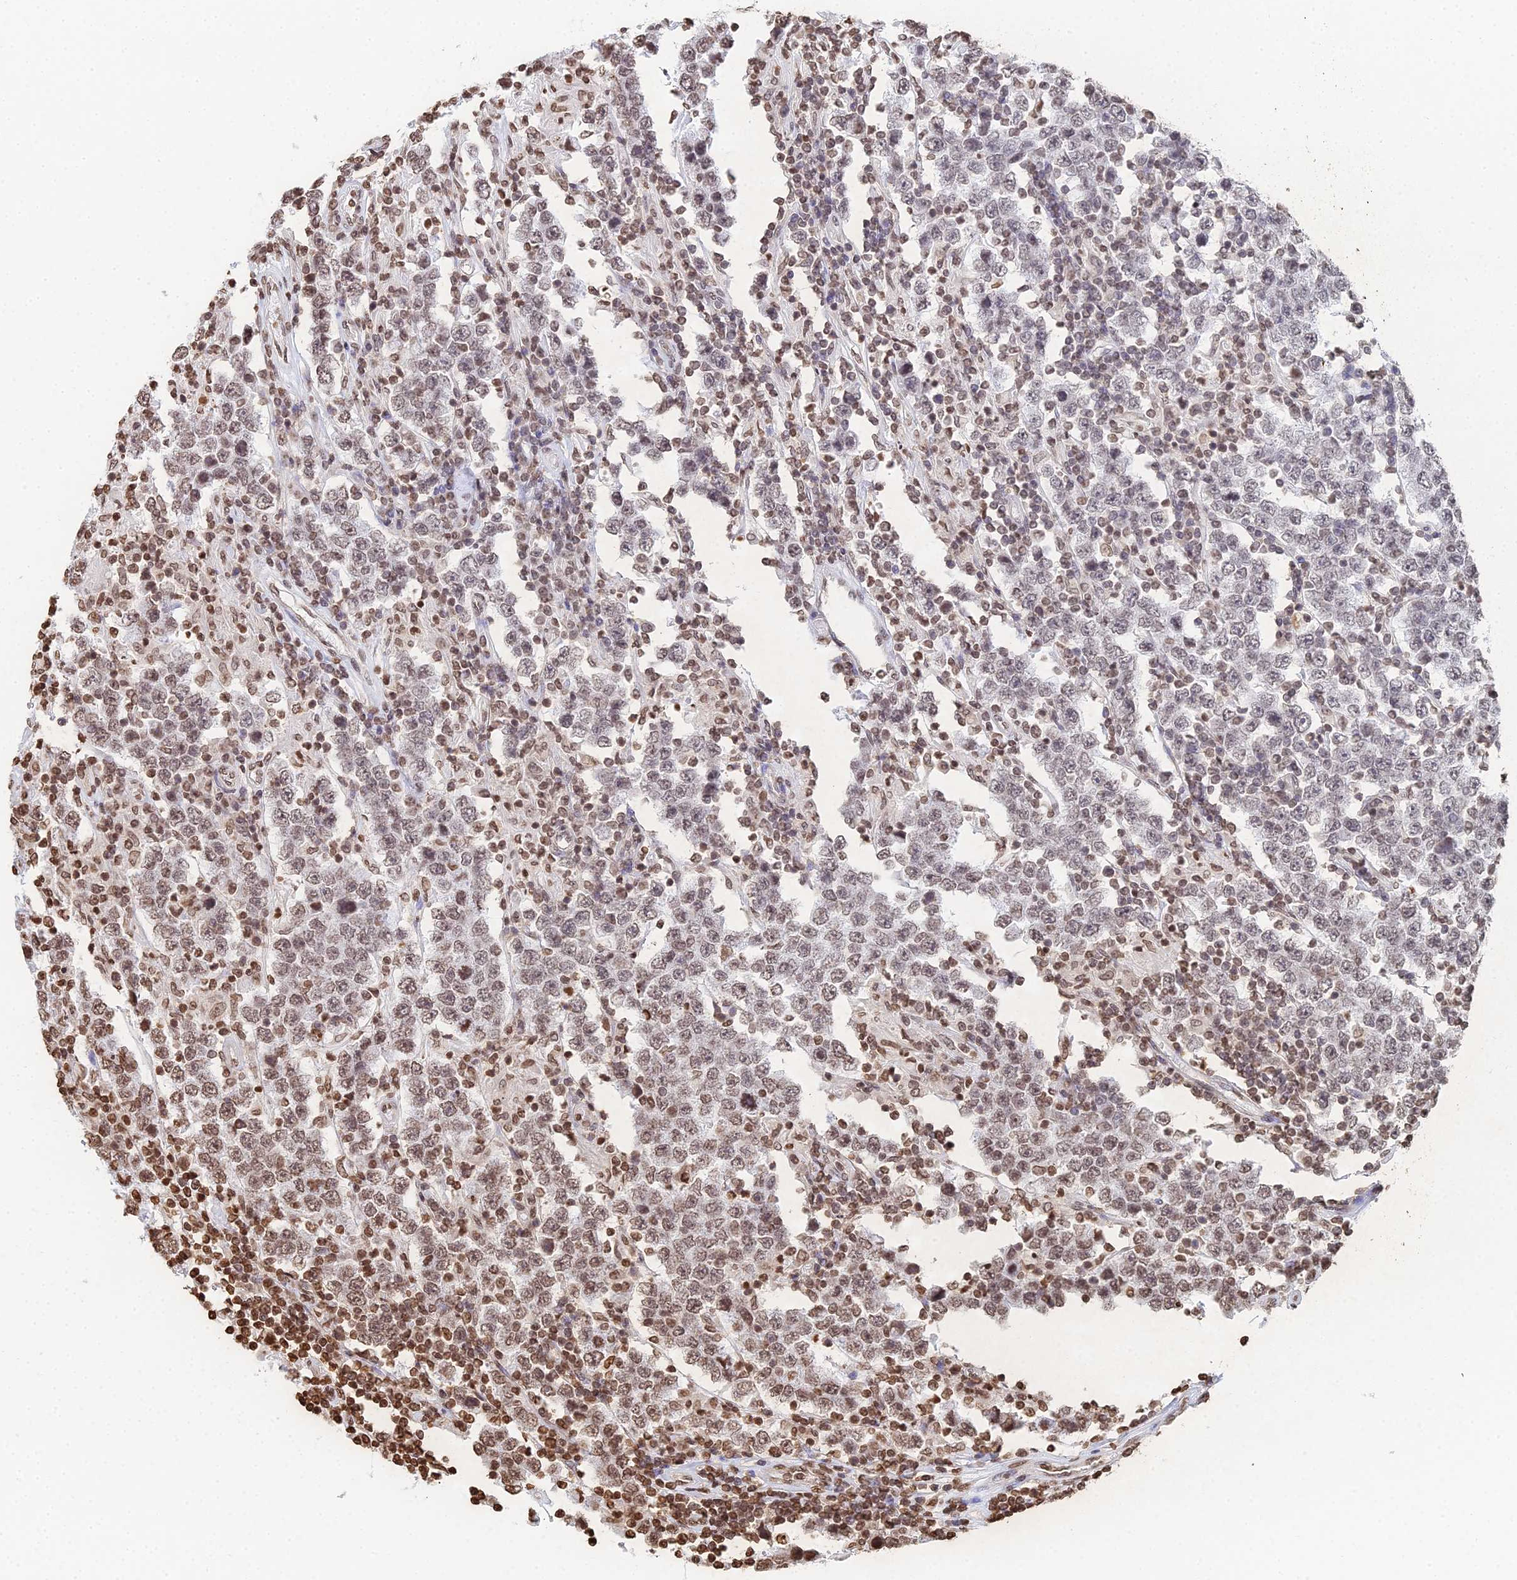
{"staining": {"intensity": "moderate", "quantity": "25%-75%", "location": "nuclear"}, "tissue": "testis cancer", "cell_type": "Tumor cells", "image_type": "cancer", "snomed": [{"axis": "morphology", "description": "Normal tissue, NOS"}, {"axis": "morphology", "description": "Urothelial carcinoma, High grade"}, {"axis": "morphology", "description": "Seminoma, NOS"}, {"axis": "morphology", "description": "Carcinoma, Embryonal, NOS"}, {"axis": "topography", "description": "Urinary bladder"}, {"axis": "topography", "description": "Testis"}], "caption": "The micrograph exhibits a brown stain indicating the presence of a protein in the nuclear of tumor cells in testis seminoma.", "gene": "GBP3", "patient": {"sex": "male", "age": 41}}